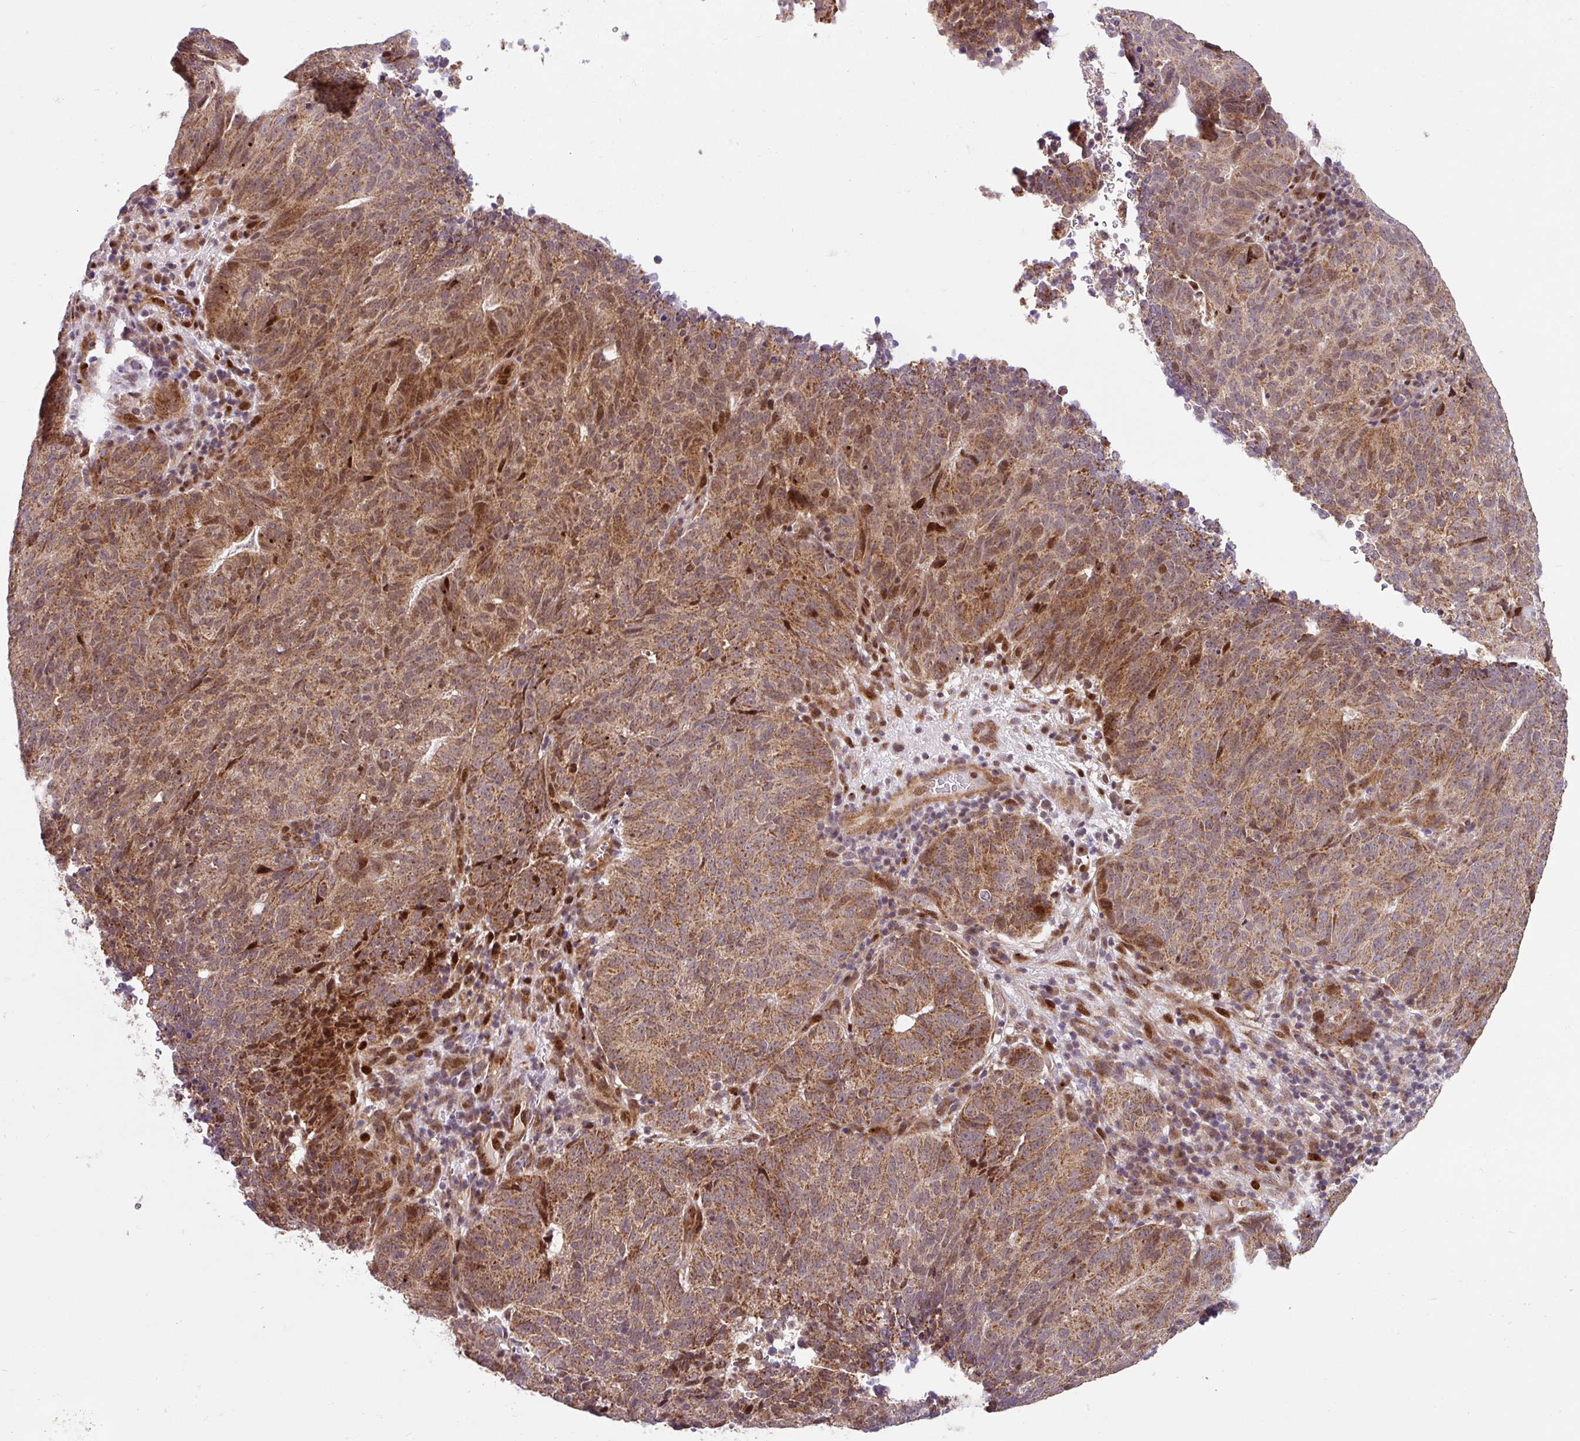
{"staining": {"intensity": "moderate", "quantity": ">75%", "location": "cytoplasmic/membranous,nuclear"}, "tissue": "cervical cancer", "cell_type": "Tumor cells", "image_type": "cancer", "snomed": [{"axis": "morphology", "description": "Adenocarcinoma, NOS"}, {"axis": "topography", "description": "Cervix"}], "caption": "The histopathology image shows a brown stain indicating the presence of a protein in the cytoplasmic/membranous and nuclear of tumor cells in cervical cancer (adenocarcinoma).", "gene": "SARS2", "patient": {"sex": "female", "age": 38}}